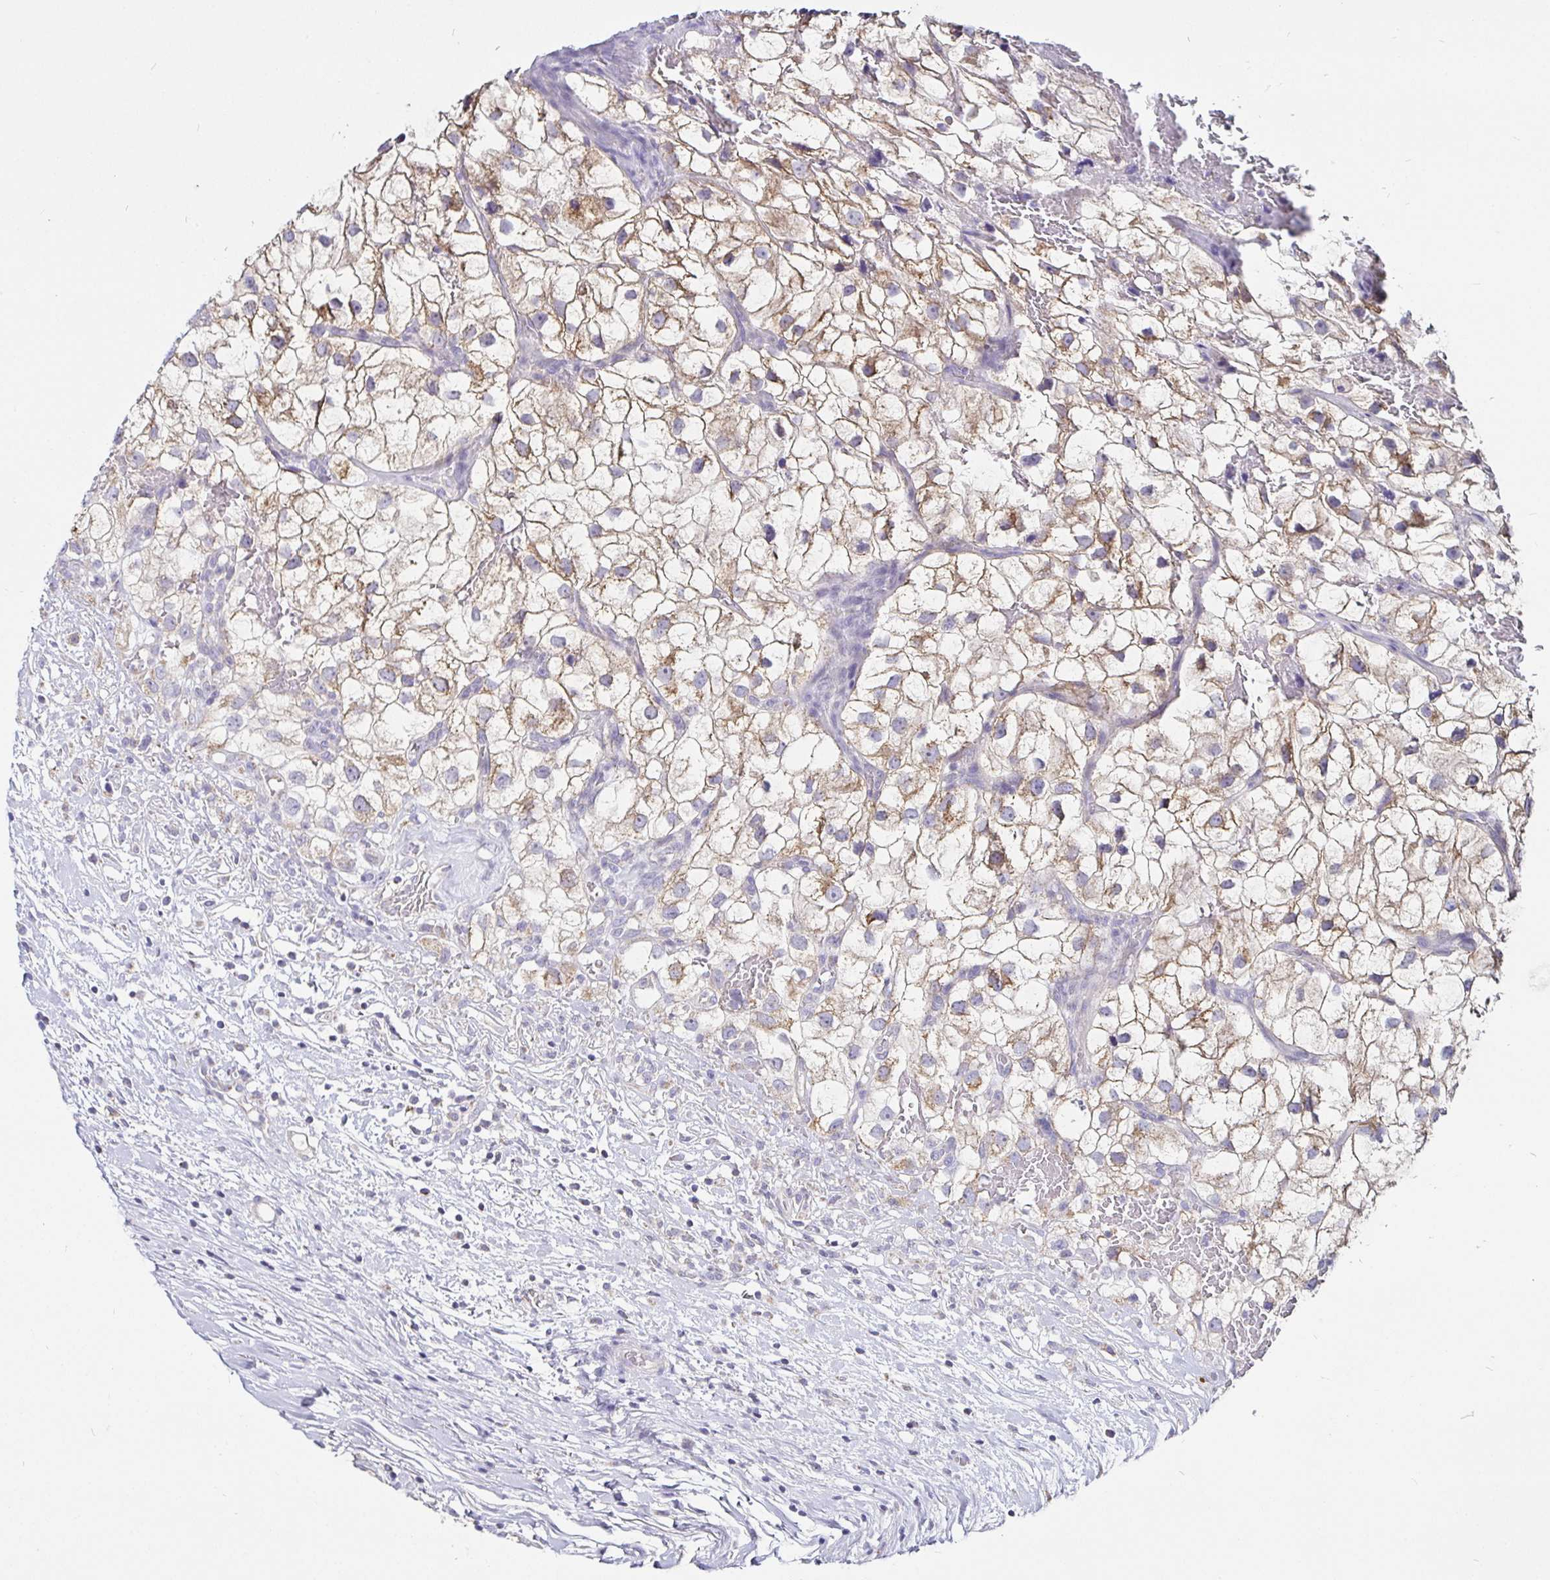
{"staining": {"intensity": "weak", "quantity": ">75%", "location": "cytoplasmic/membranous"}, "tissue": "renal cancer", "cell_type": "Tumor cells", "image_type": "cancer", "snomed": [{"axis": "morphology", "description": "Adenocarcinoma, NOS"}, {"axis": "topography", "description": "Kidney"}], "caption": "Renal adenocarcinoma stained with immunohistochemistry demonstrates weak cytoplasmic/membranous positivity in approximately >75% of tumor cells.", "gene": "PGAM2", "patient": {"sex": "male", "age": 59}}